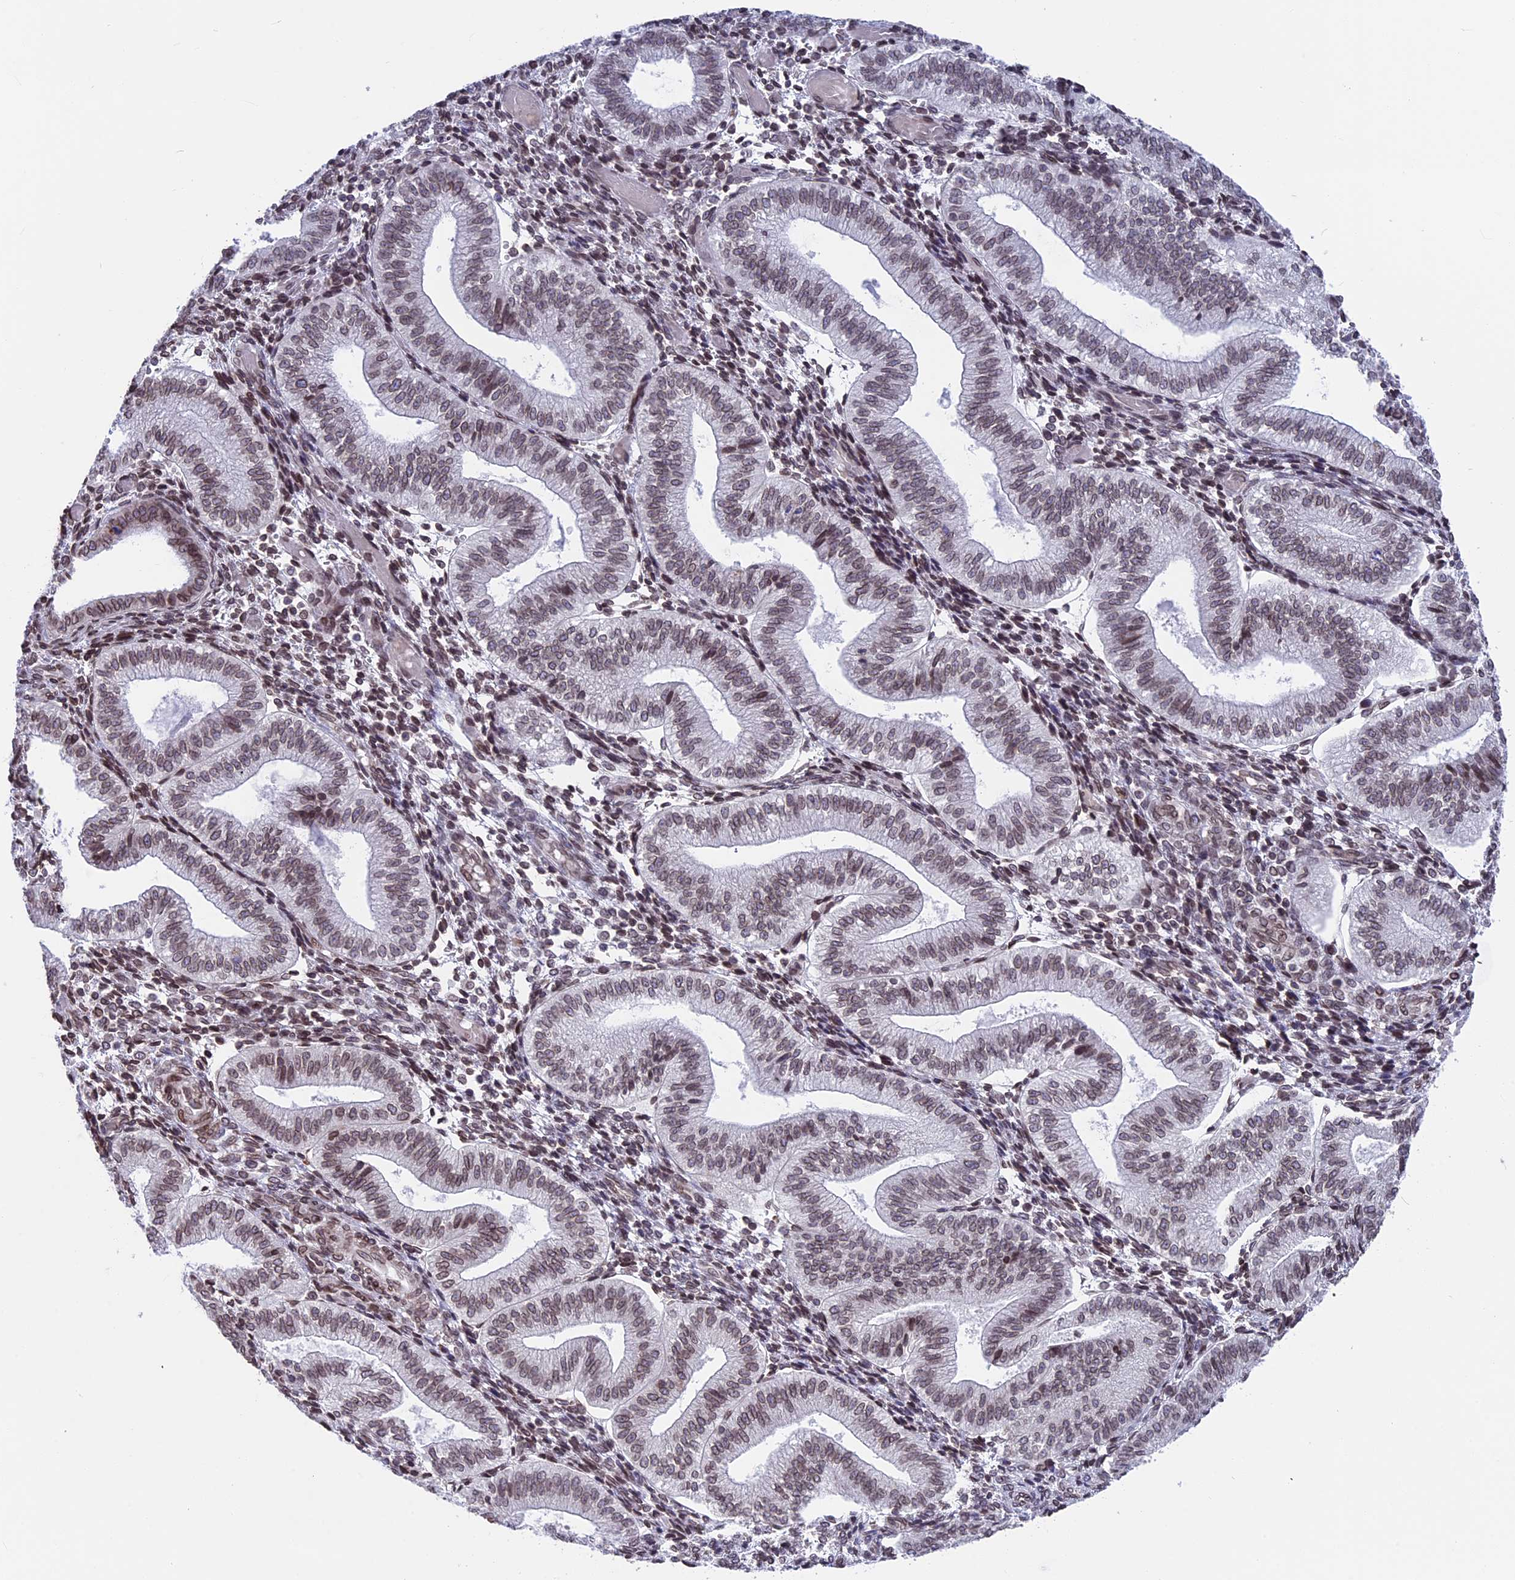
{"staining": {"intensity": "moderate", "quantity": ">75%", "location": "cytoplasmic/membranous,nuclear"}, "tissue": "endometrium", "cell_type": "Cells in endometrial stroma", "image_type": "normal", "snomed": [{"axis": "morphology", "description": "Normal tissue, NOS"}, {"axis": "topography", "description": "Endometrium"}], "caption": "A medium amount of moderate cytoplasmic/membranous,nuclear positivity is identified in approximately >75% of cells in endometrial stroma in normal endometrium.", "gene": "PTCHD4", "patient": {"sex": "female", "age": 34}}